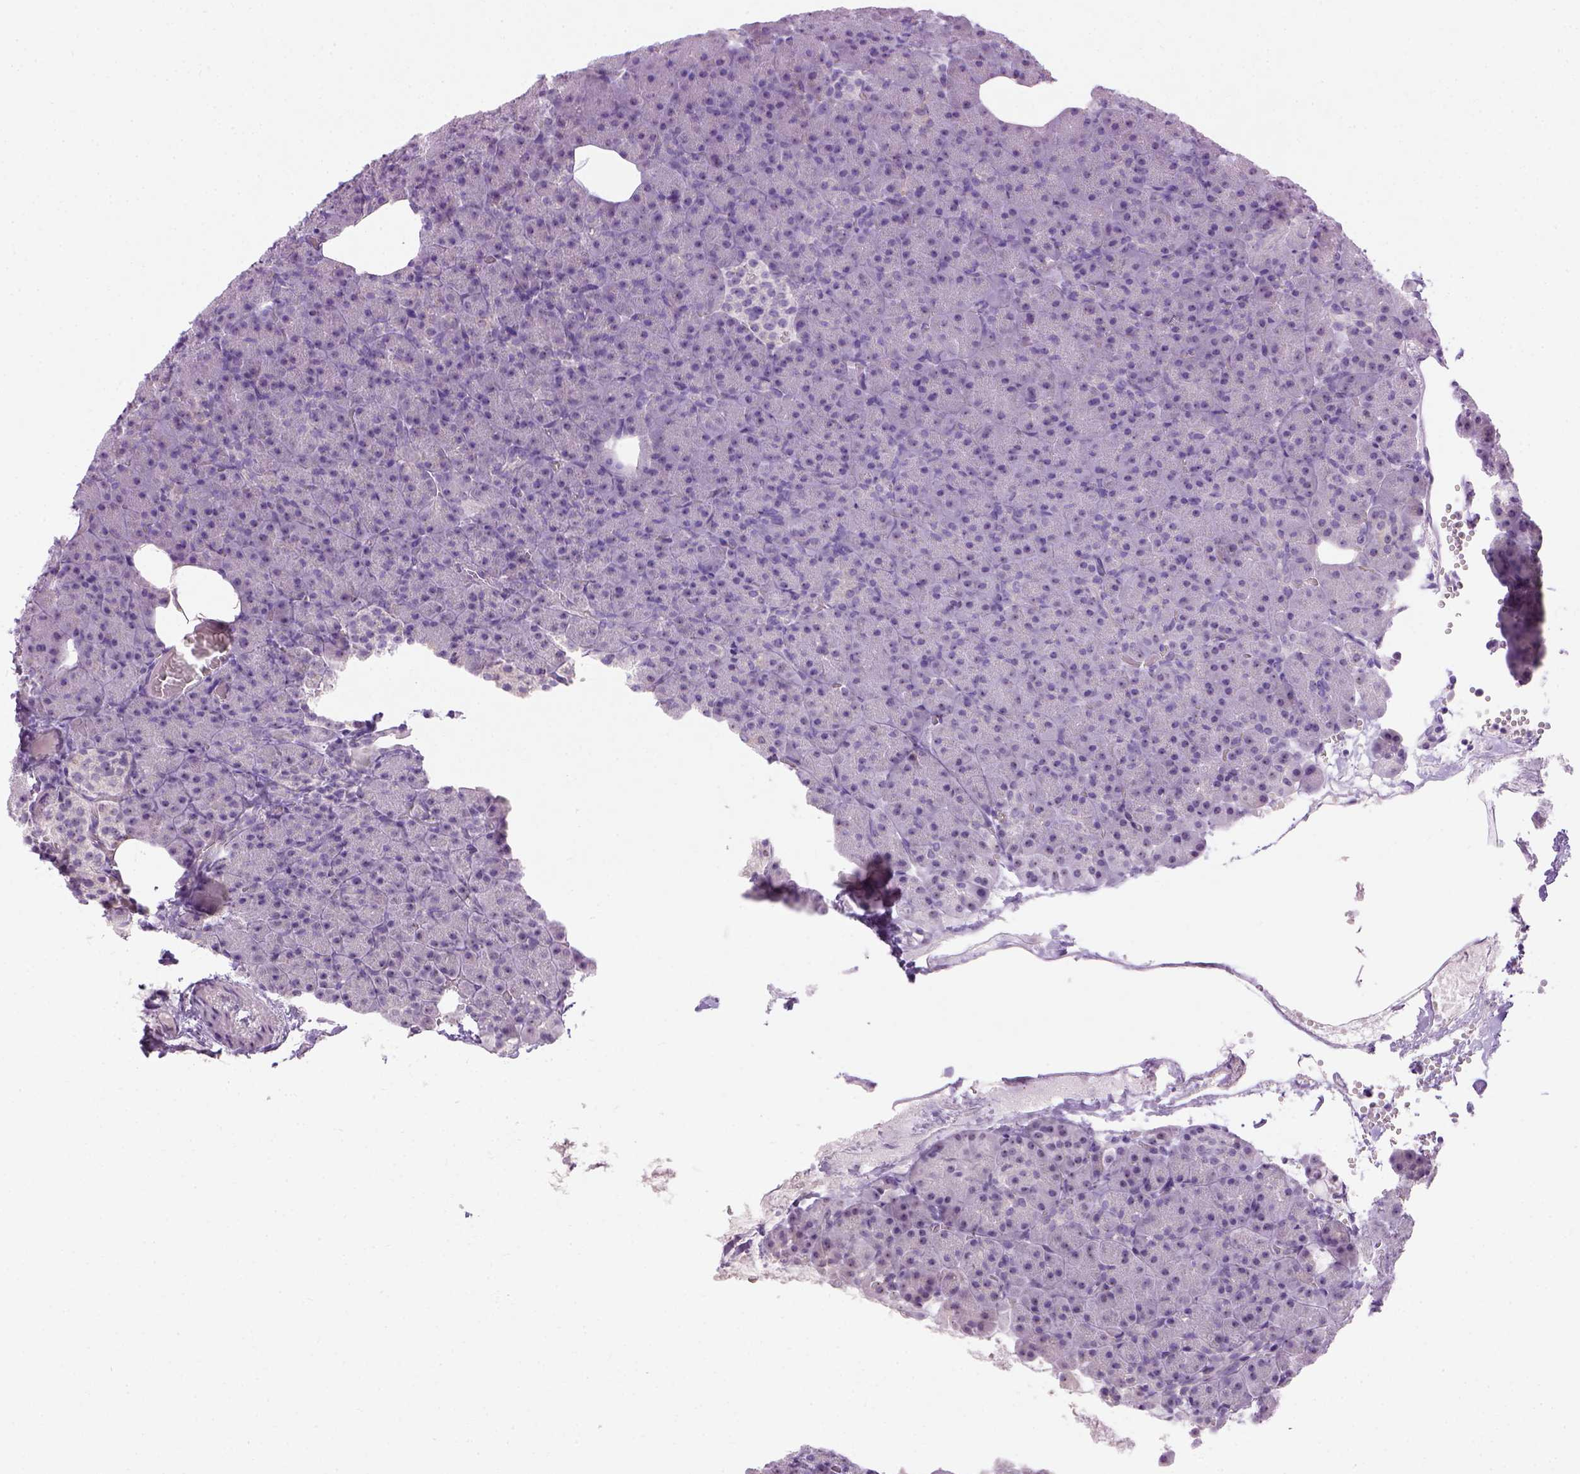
{"staining": {"intensity": "negative", "quantity": "none", "location": "none"}, "tissue": "pancreas", "cell_type": "Exocrine glandular cells", "image_type": "normal", "snomed": [{"axis": "morphology", "description": "Normal tissue, NOS"}, {"axis": "topography", "description": "Pancreas"}], "caption": "An IHC histopathology image of benign pancreas is shown. There is no staining in exocrine glandular cells of pancreas.", "gene": "UTP4", "patient": {"sex": "female", "age": 74}}